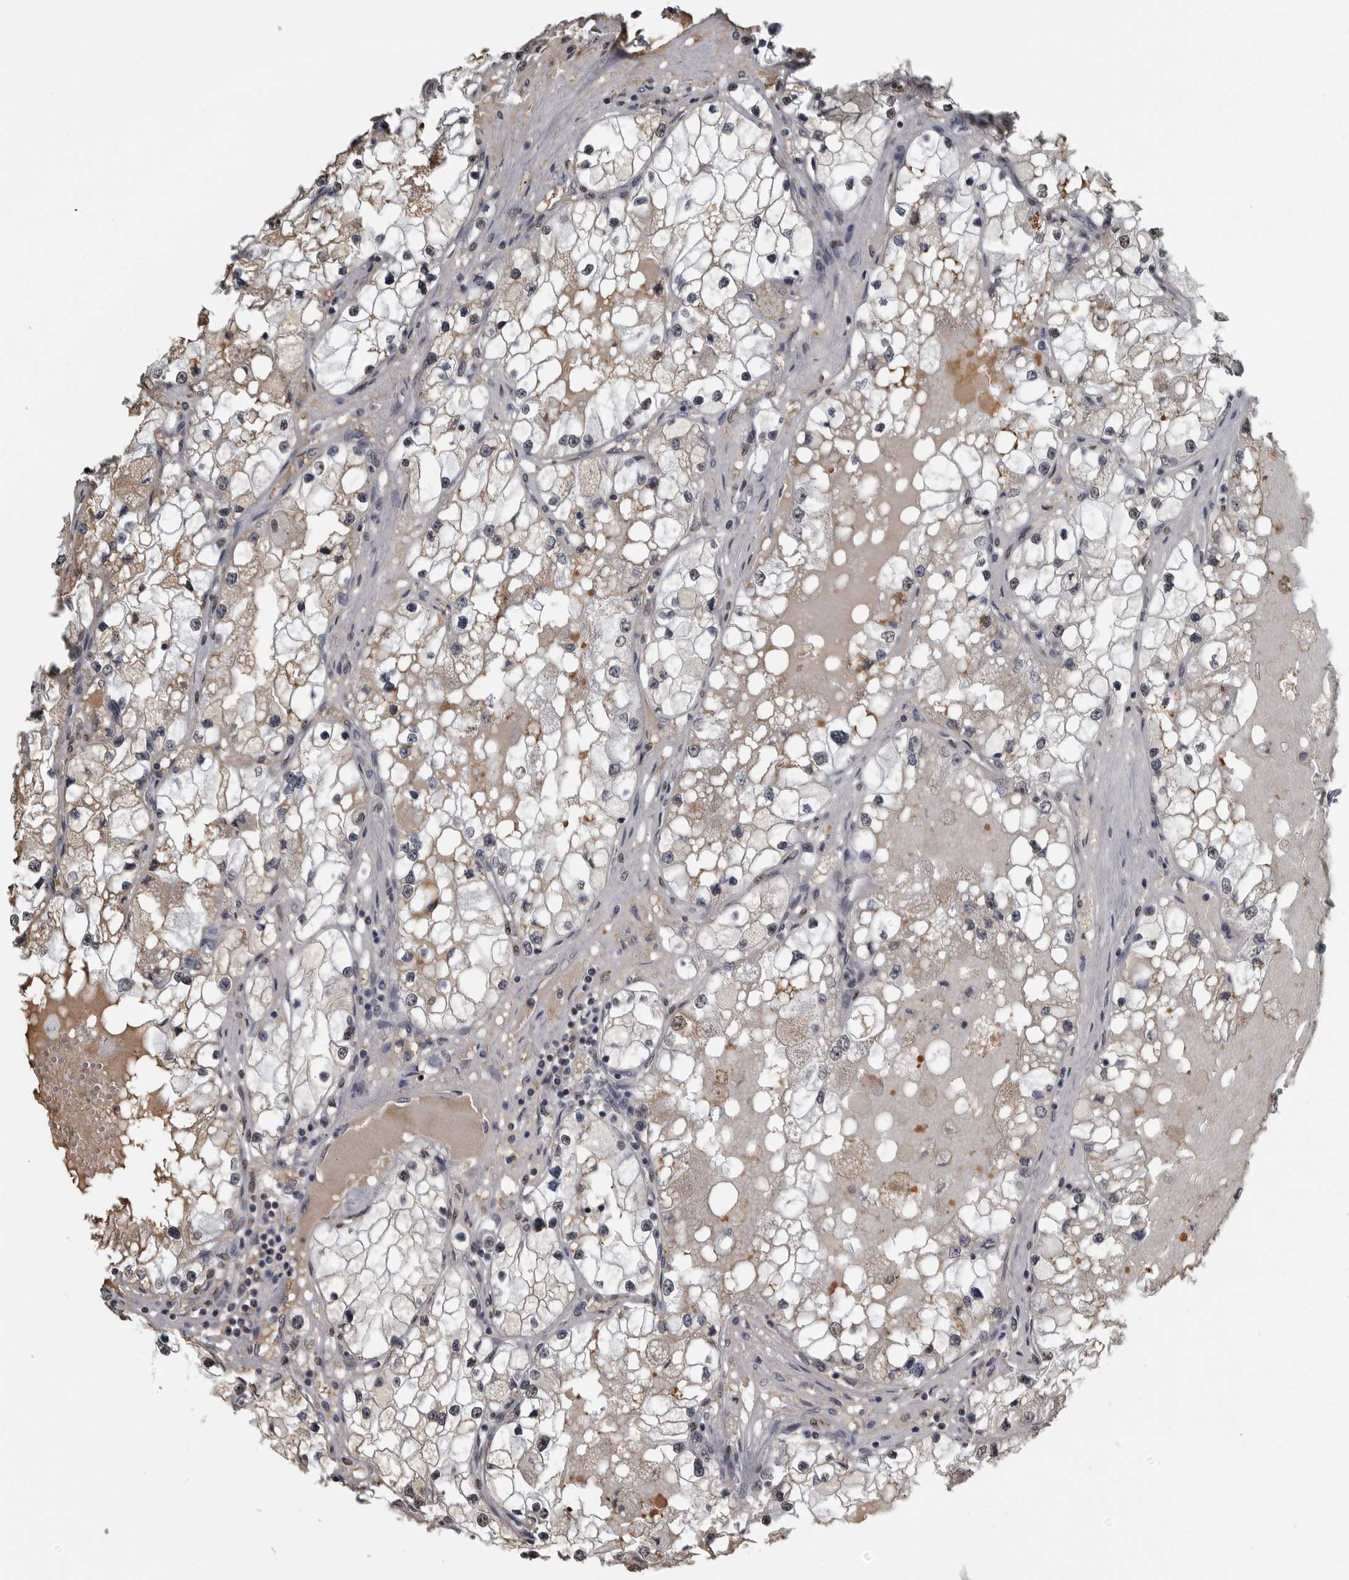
{"staining": {"intensity": "negative", "quantity": "none", "location": "none"}, "tissue": "renal cancer", "cell_type": "Tumor cells", "image_type": "cancer", "snomed": [{"axis": "morphology", "description": "Adenocarcinoma, NOS"}, {"axis": "topography", "description": "Kidney"}], "caption": "A high-resolution photomicrograph shows immunohistochemistry staining of adenocarcinoma (renal), which shows no significant expression in tumor cells.", "gene": "TGS1", "patient": {"sex": "male", "age": 68}}